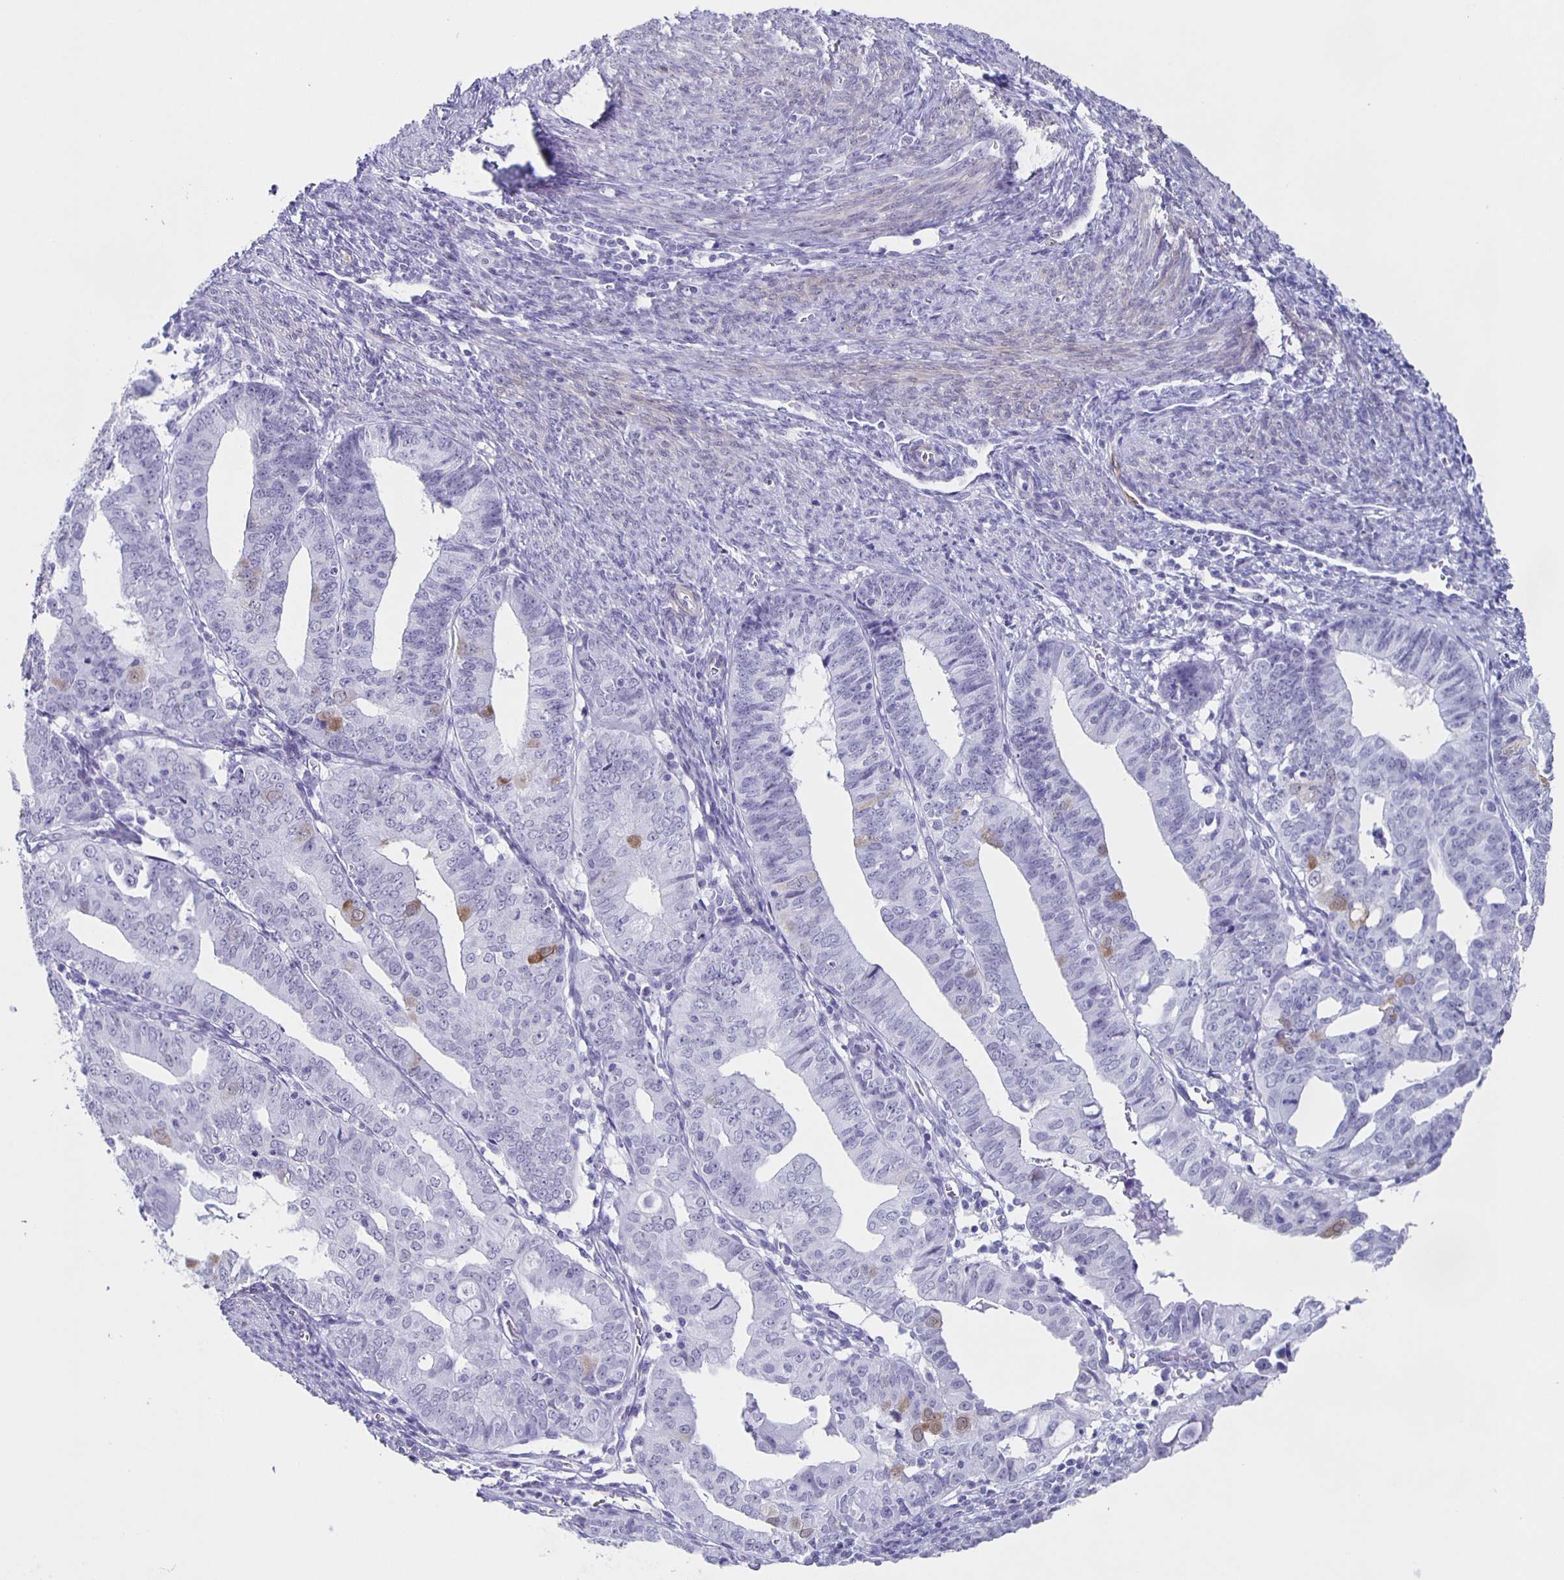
{"staining": {"intensity": "weak", "quantity": "<25%", "location": "cytoplasmic/membranous"}, "tissue": "endometrial cancer", "cell_type": "Tumor cells", "image_type": "cancer", "snomed": [{"axis": "morphology", "description": "Adenocarcinoma, NOS"}, {"axis": "topography", "description": "Endometrium"}], "caption": "Protein analysis of endometrial cancer reveals no significant positivity in tumor cells.", "gene": "TPPP", "patient": {"sex": "female", "age": 56}}